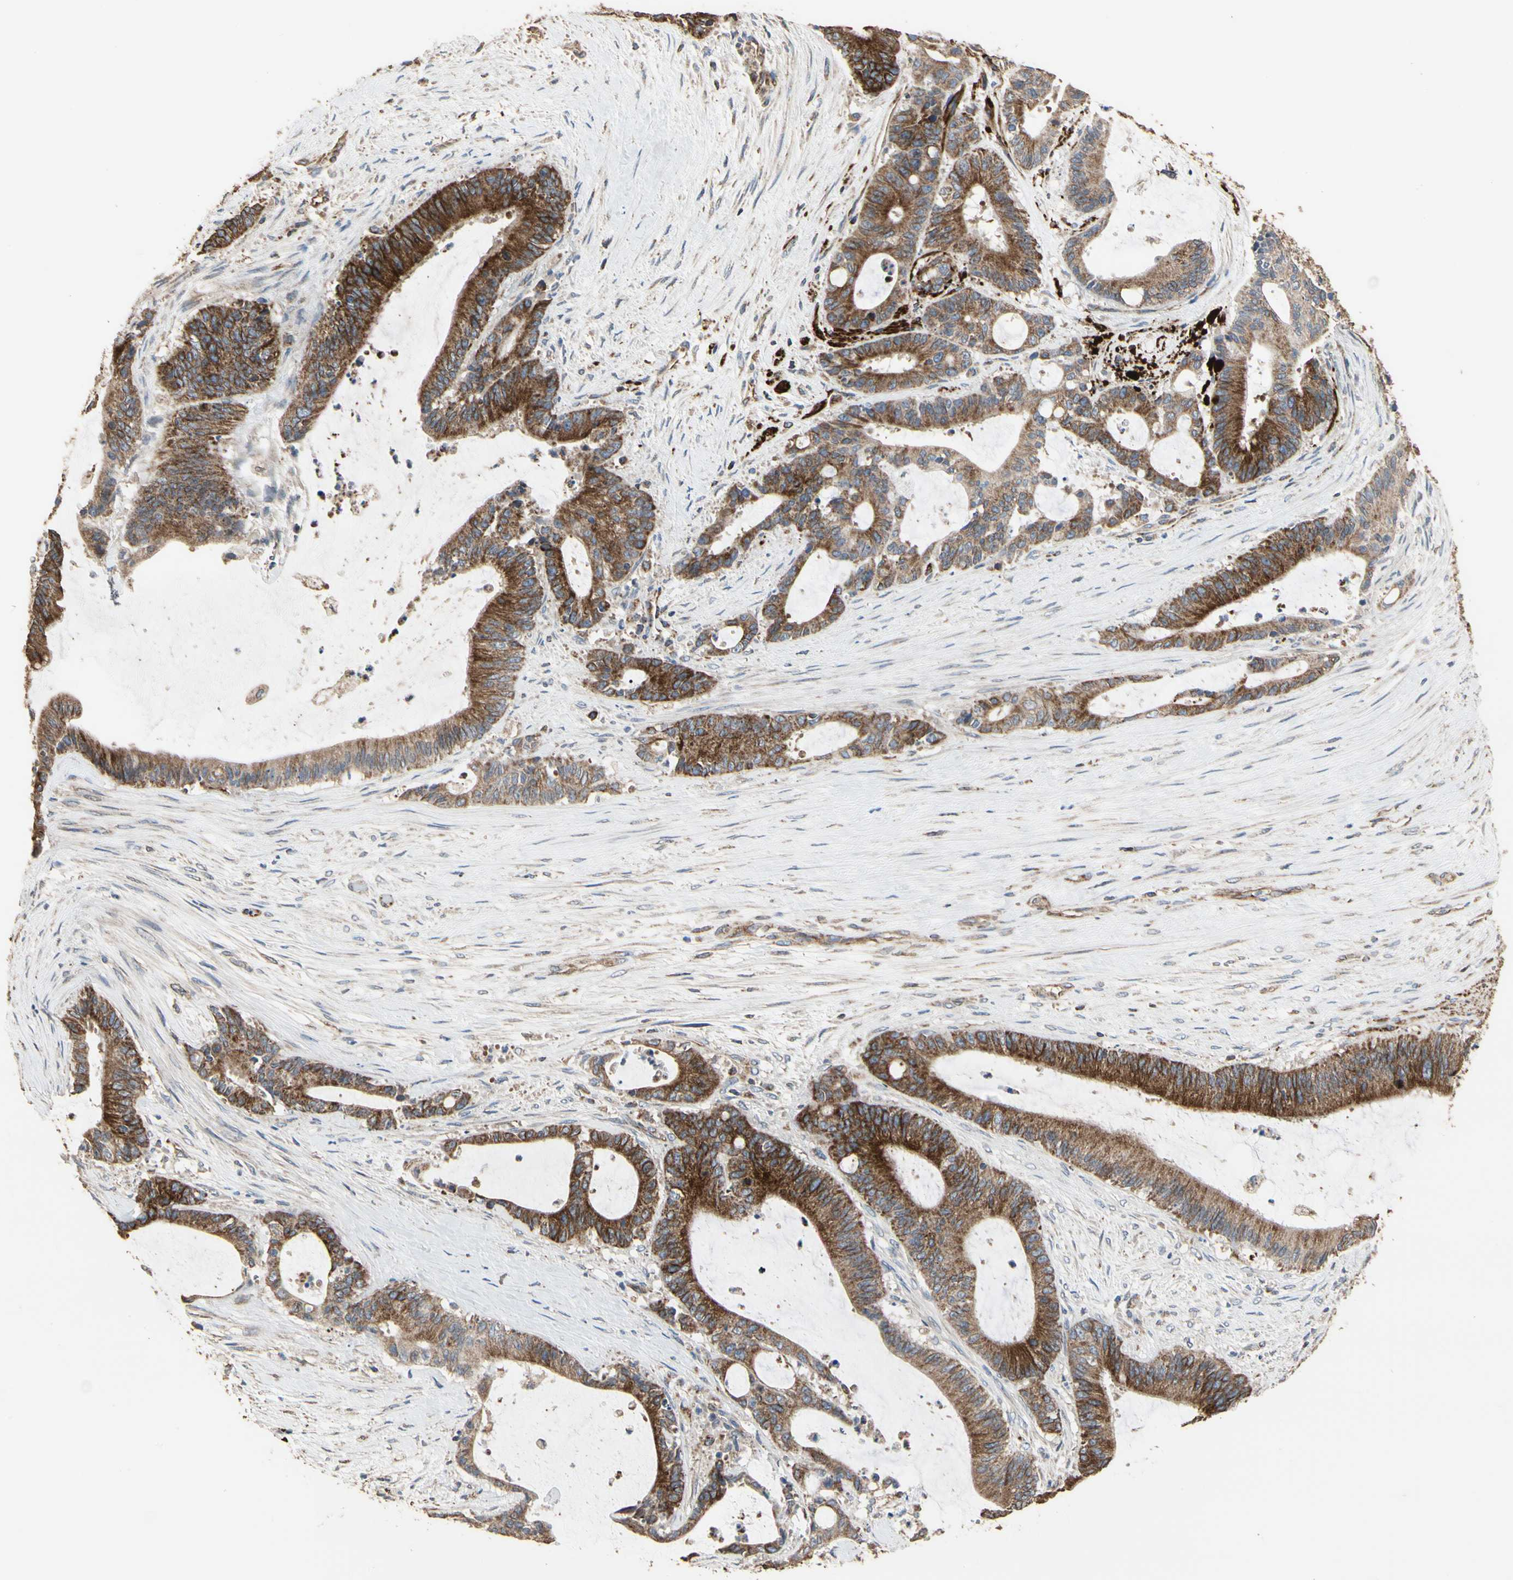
{"staining": {"intensity": "moderate", "quantity": ">75%", "location": "cytoplasmic/membranous"}, "tissue": "liver cancer", "cell_type": "Tumor cells", "image_type": "cancer", "snomed": [{"axis": "morphology", "description": "Cholangiocarcinoma"}, {"axis": "topography", "description": "Liver"}], "caption": "The image shows immunohistochemical staining of liver cancer. There is moderate cytoplasmic/membranous staining is seen in about >75% of tumor cells.", "gene": "TUBA1A", "patient": {"sex": "female", "age": 73}}